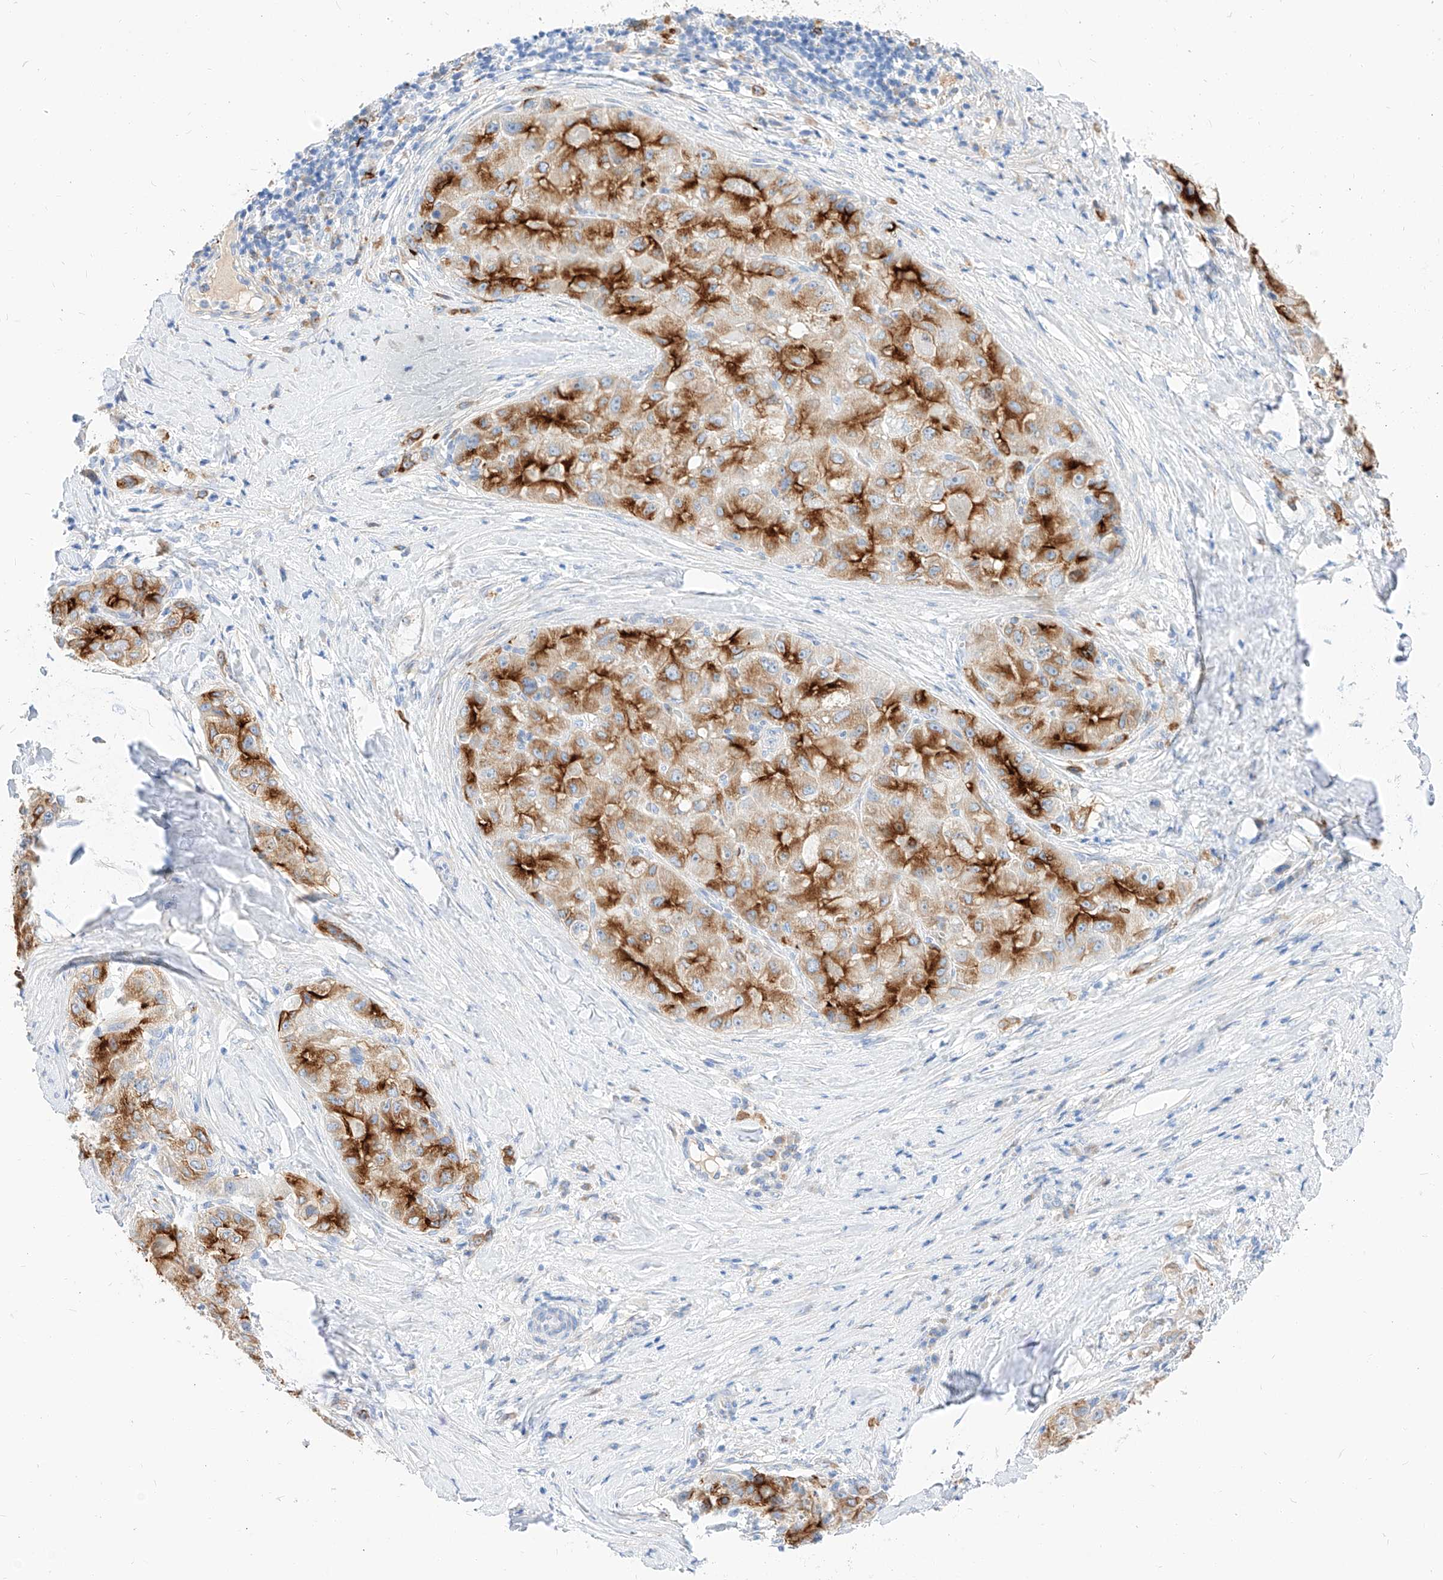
{"staining": {"intensity": "strong", "quantity": ">75%", "location": "cytoplasmic/membranous"}, "tissue": "liver cancer", "cell_type": "Tumor cells", "image_type": "cancer", "snomed": [{"axis": "morphology", "description": "Carcinoma, Hepatocellular, NOS"}, {"axis": "topography", "description": "Liver"}], "caption": "Immunohistochemistry (IHC) image of liver cancer (hepatocellular carcinoma) stained for a protein (brown), which displays high levels of strong cytoplasmic/membranous positivity in approximately >75% of tumor cells.", "gene": "MAP7", "patient": {"sex": "male", "age": 80}}